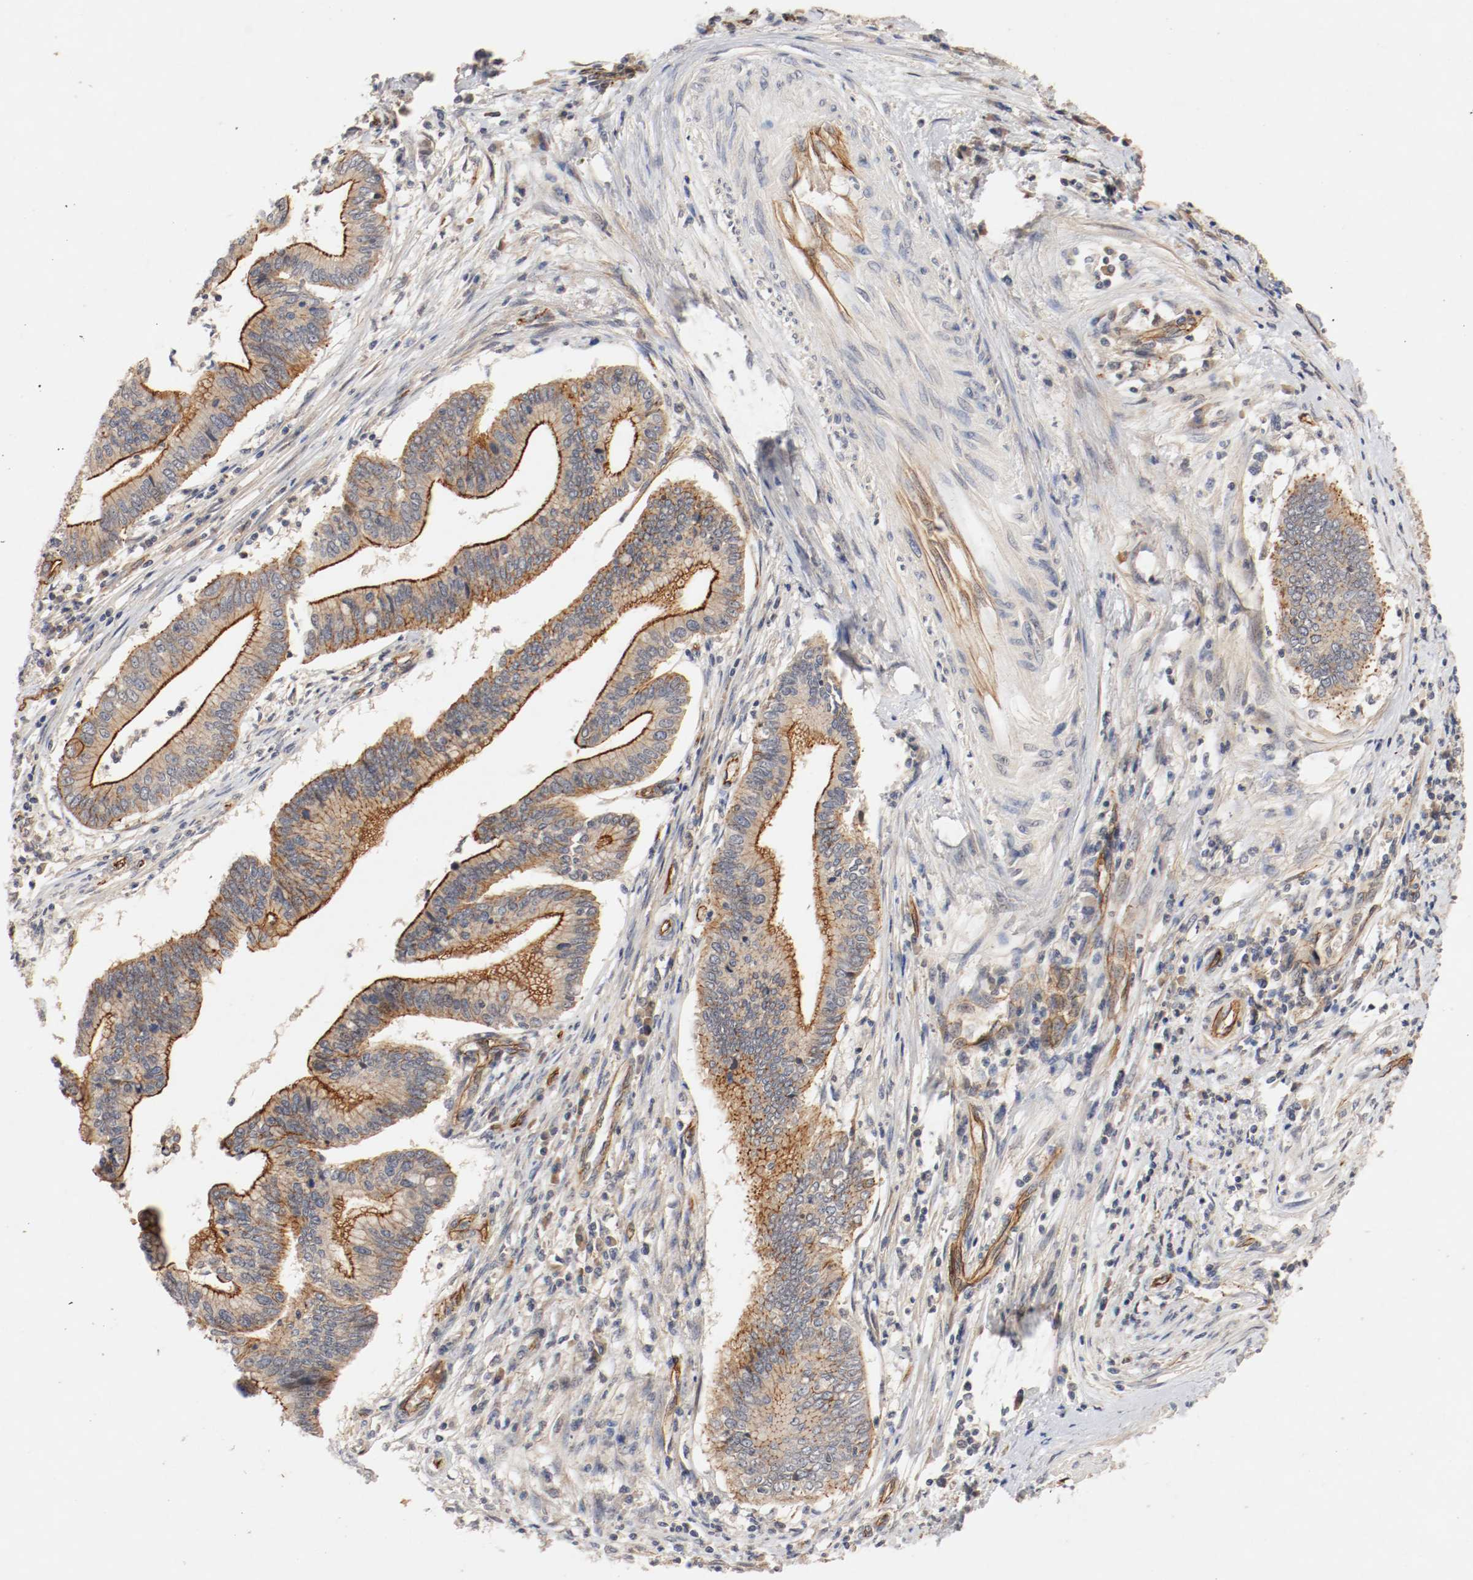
{"staining": {"intensity": "strong", "quantity": "25%-75%", "location": "cytoplasmic/membranous"}, "tissue": "cervical cancer", "cell_type": "Tumor cells", "image_type": "cancer", "snomed": [{"axis": "morphology", "description": "Adenocarcinoma, NOS"}, {"axis": "topography", "description": "Cervix"}], "caption": "The photomicrograph exhibits immunohistochemical staining of adenocarcinoma (cervical). There is strong cytoplasmic/membranous staining is appreciated in approximately 25%-75% of tumor cells.", "gene": "TYK2", "patient": {"sex": "female", "age": 36}}